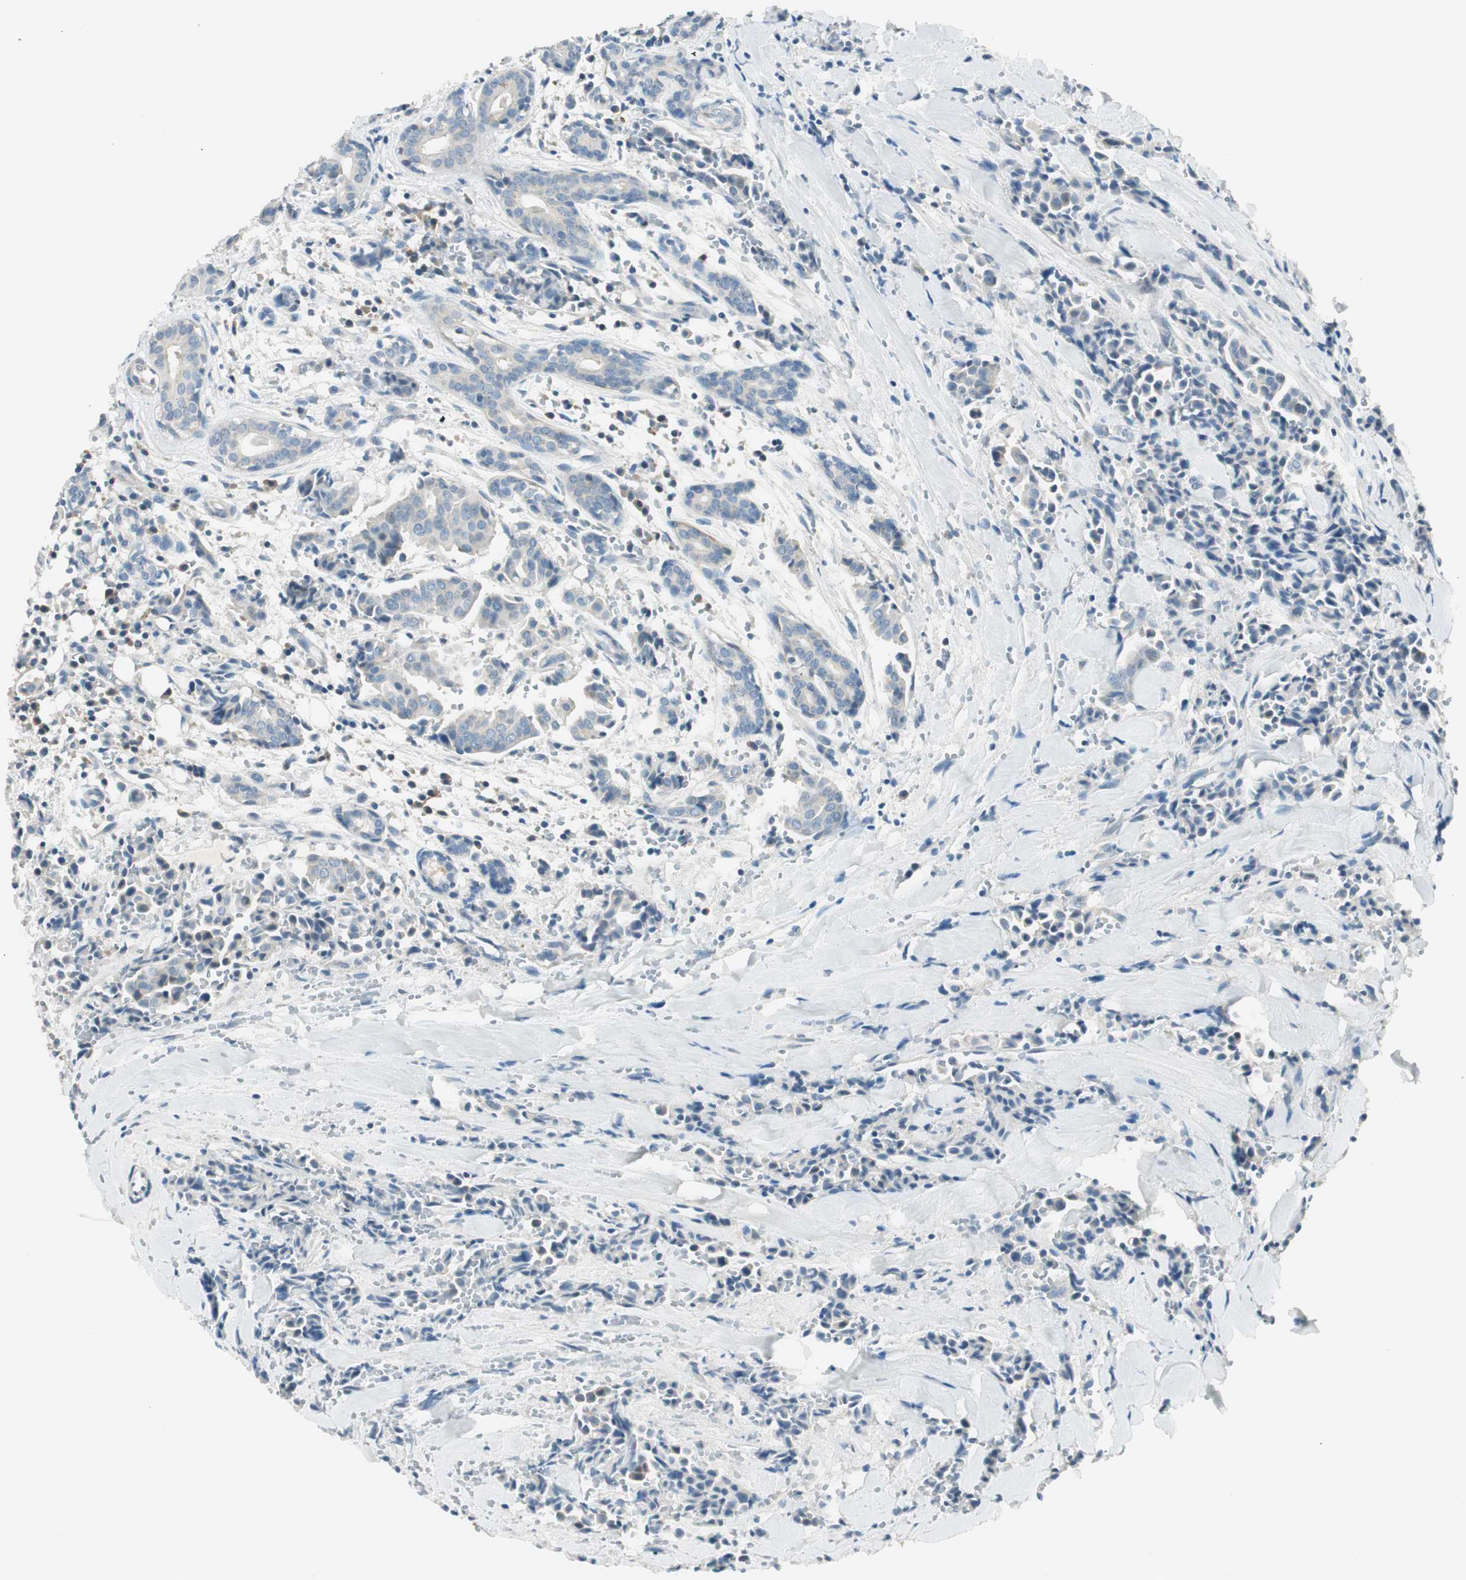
{"staining": {"intensity": "negative", "quantity": "none", "location": "none"}, "tissue": "head and neck cancer", "cell_type": "Tumor cells", "image_type": "cancer", "snomed": [{"axis": "morphology", "description": "Adenocarcinoma, NOS"}, {"axis": "topography", "description": "Salivary gland"}, {"axis": "topography", "description": "Head-Neck"}], "caption": "The photomicrograph shows no staining of tumor cells in head and neck adenocarcinoma.", "gene": "TACR3", "patient": {"sex": "female", "age": 59}}